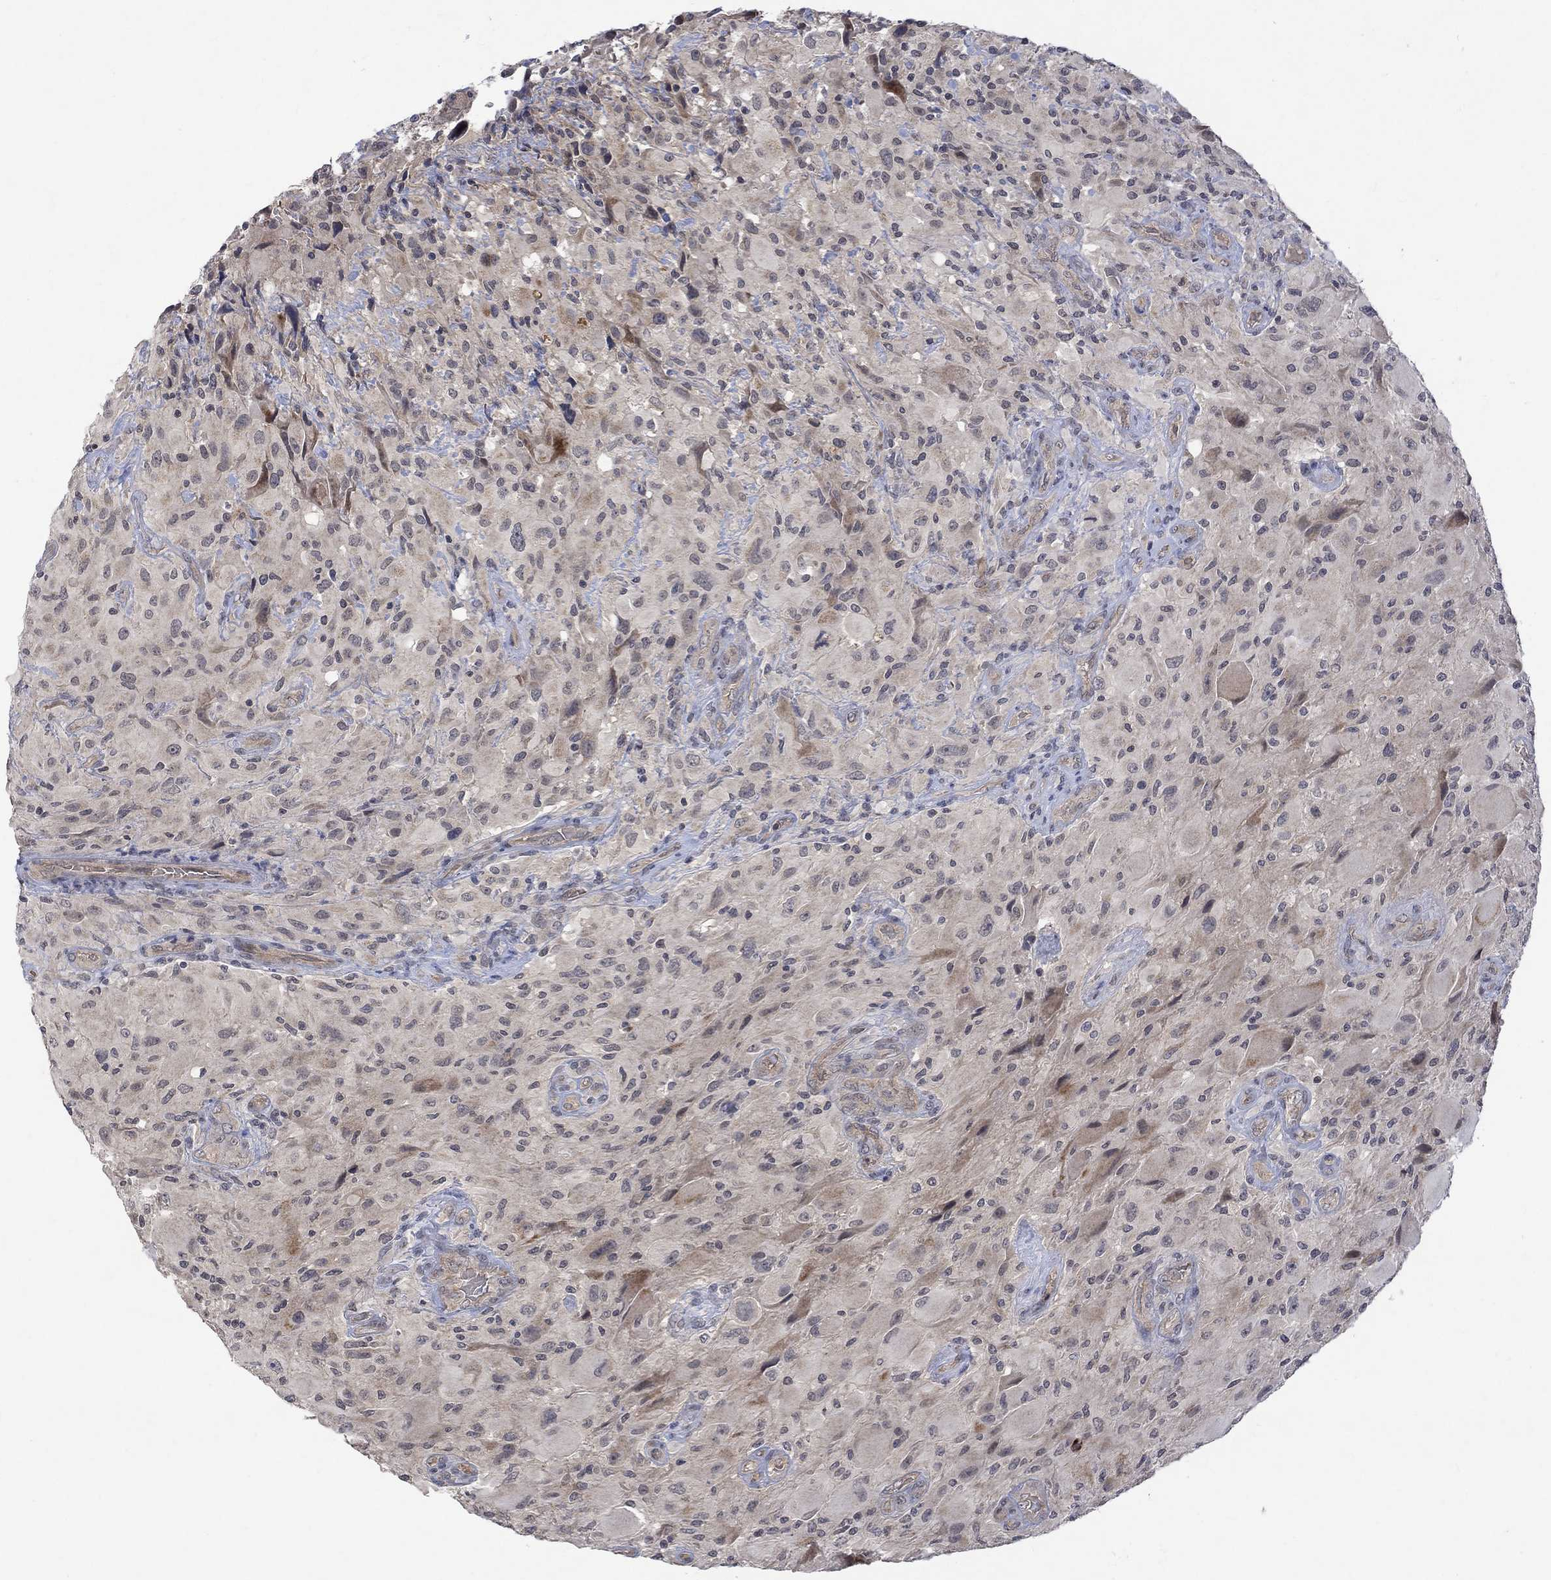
{"staining": {"intensity": "negative", "quantity": "none", "location": "none"}, "tissue": "glioma", "cell_type": "Tumor cells", "image_type": "cancer", "snomed": [{"axis": "morphology", "description": "Glioma, malignant, High grade"}, {"axis": "topography", "description": "Cerebral cortex"}], "caption": "Immunohistochemistry (IHC) micrograph of human high-grade glioma (malignant) stained for a protein (brown), which reveals no positivity in tumor cells. (DAB (3,3'-diaminobenzidine) IHC with hematoxylin counter stain).", "gene": "GRIN2D", "patient": {"sex": "male", "age": 35}}